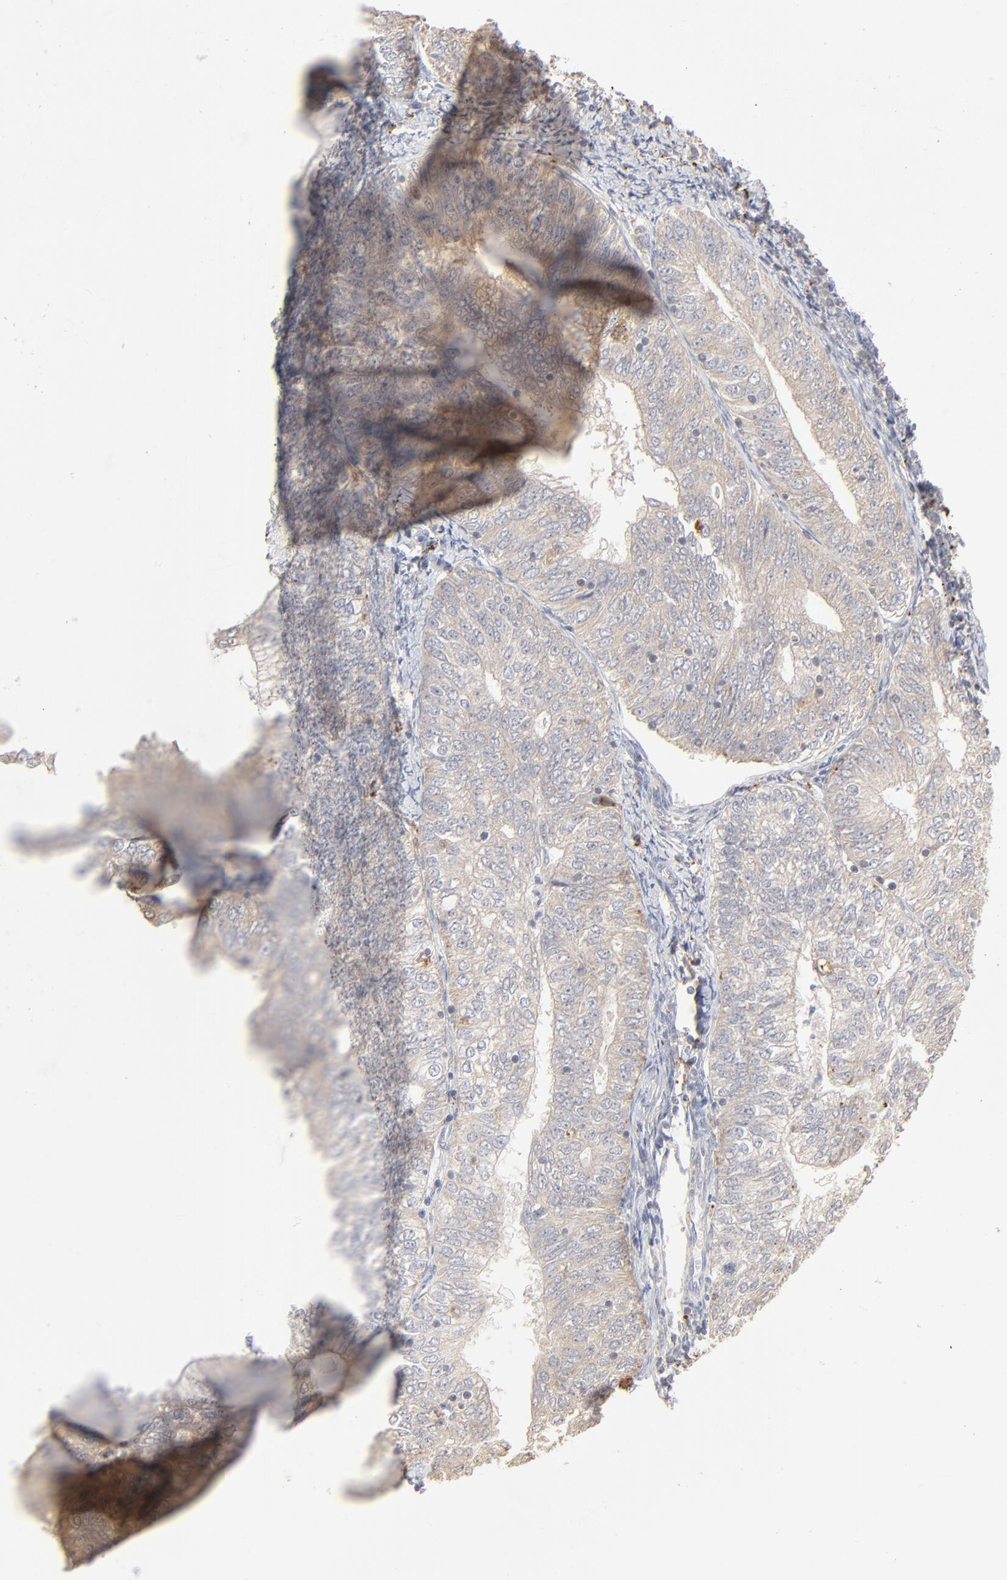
{"staining": {"intensity": "negative", "quantity": "none", "location": "none"}, "tissue": "endometrial cancer", "cell_type": "Tumor cells", "image_type": "cancer", "snomed": [{"axis": "morphology", "description": "Adenocarcinoma, NOS"}, {"axis": "topography", "description": "Endometrium"}], "caption": "The photomicrograph displays no staining of tumor cells in adenocarcinoma (endometrial).", "gene": "POMT2", "patient": {"sex": "female", "age": 69}}